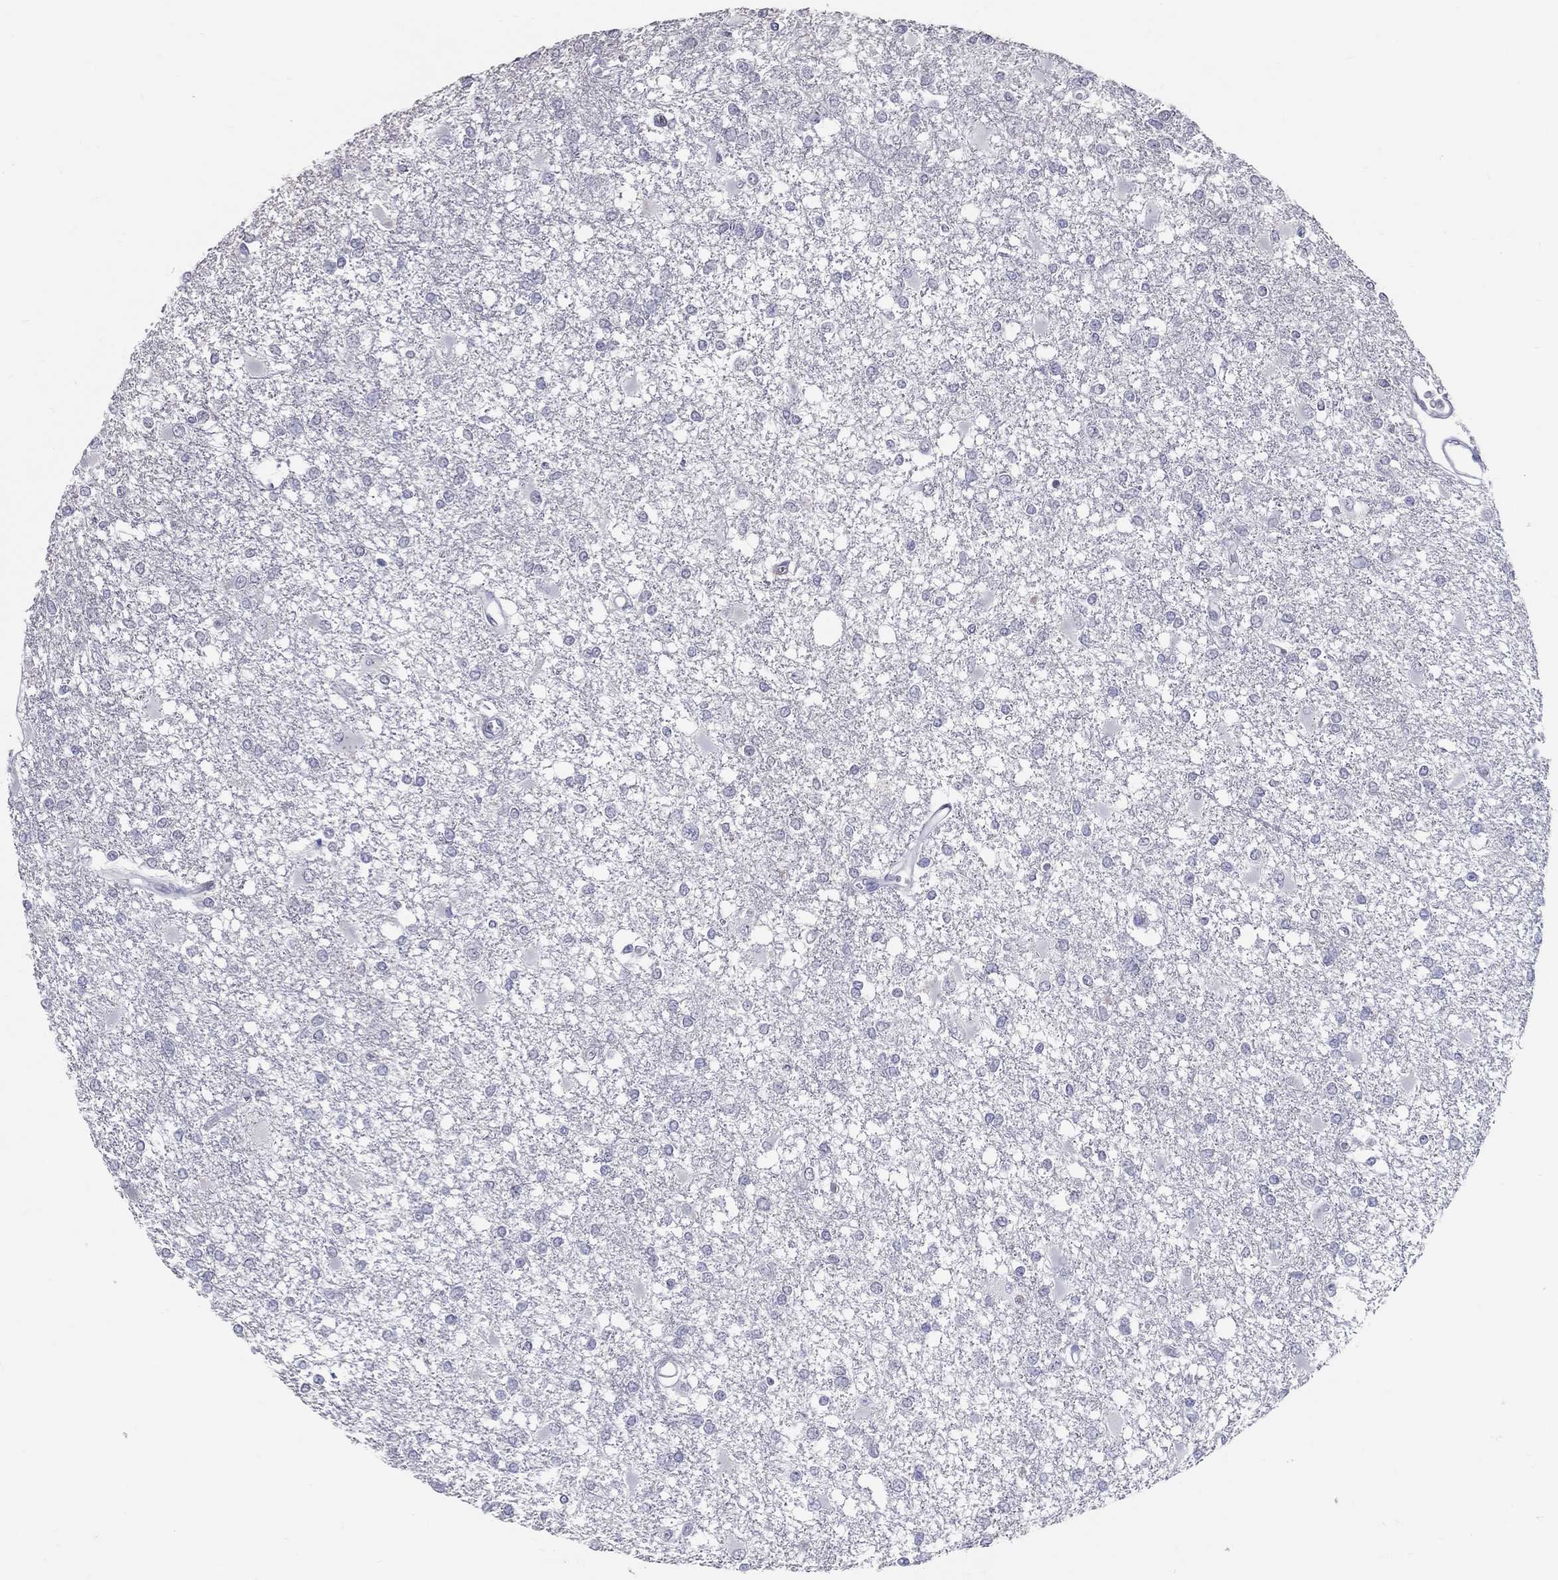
{"staining": {"intensity": "negative", "quantity": "none", "location": "none"}, "tissue": "glioma", "cell_type": "Tumor cells", "image_type": "cancer", "snomed": [{"axis": "morphology", "description": "Glioma, malignant, High grade"}, {"axis": "topography", "description": "Cerebral cortex"}], "caption": "An image of human malignant glioma (high-grade) is negative for staining in tumor cells.", "gene": "ACE2", "patient": {"sex": "male", "age": 79}}